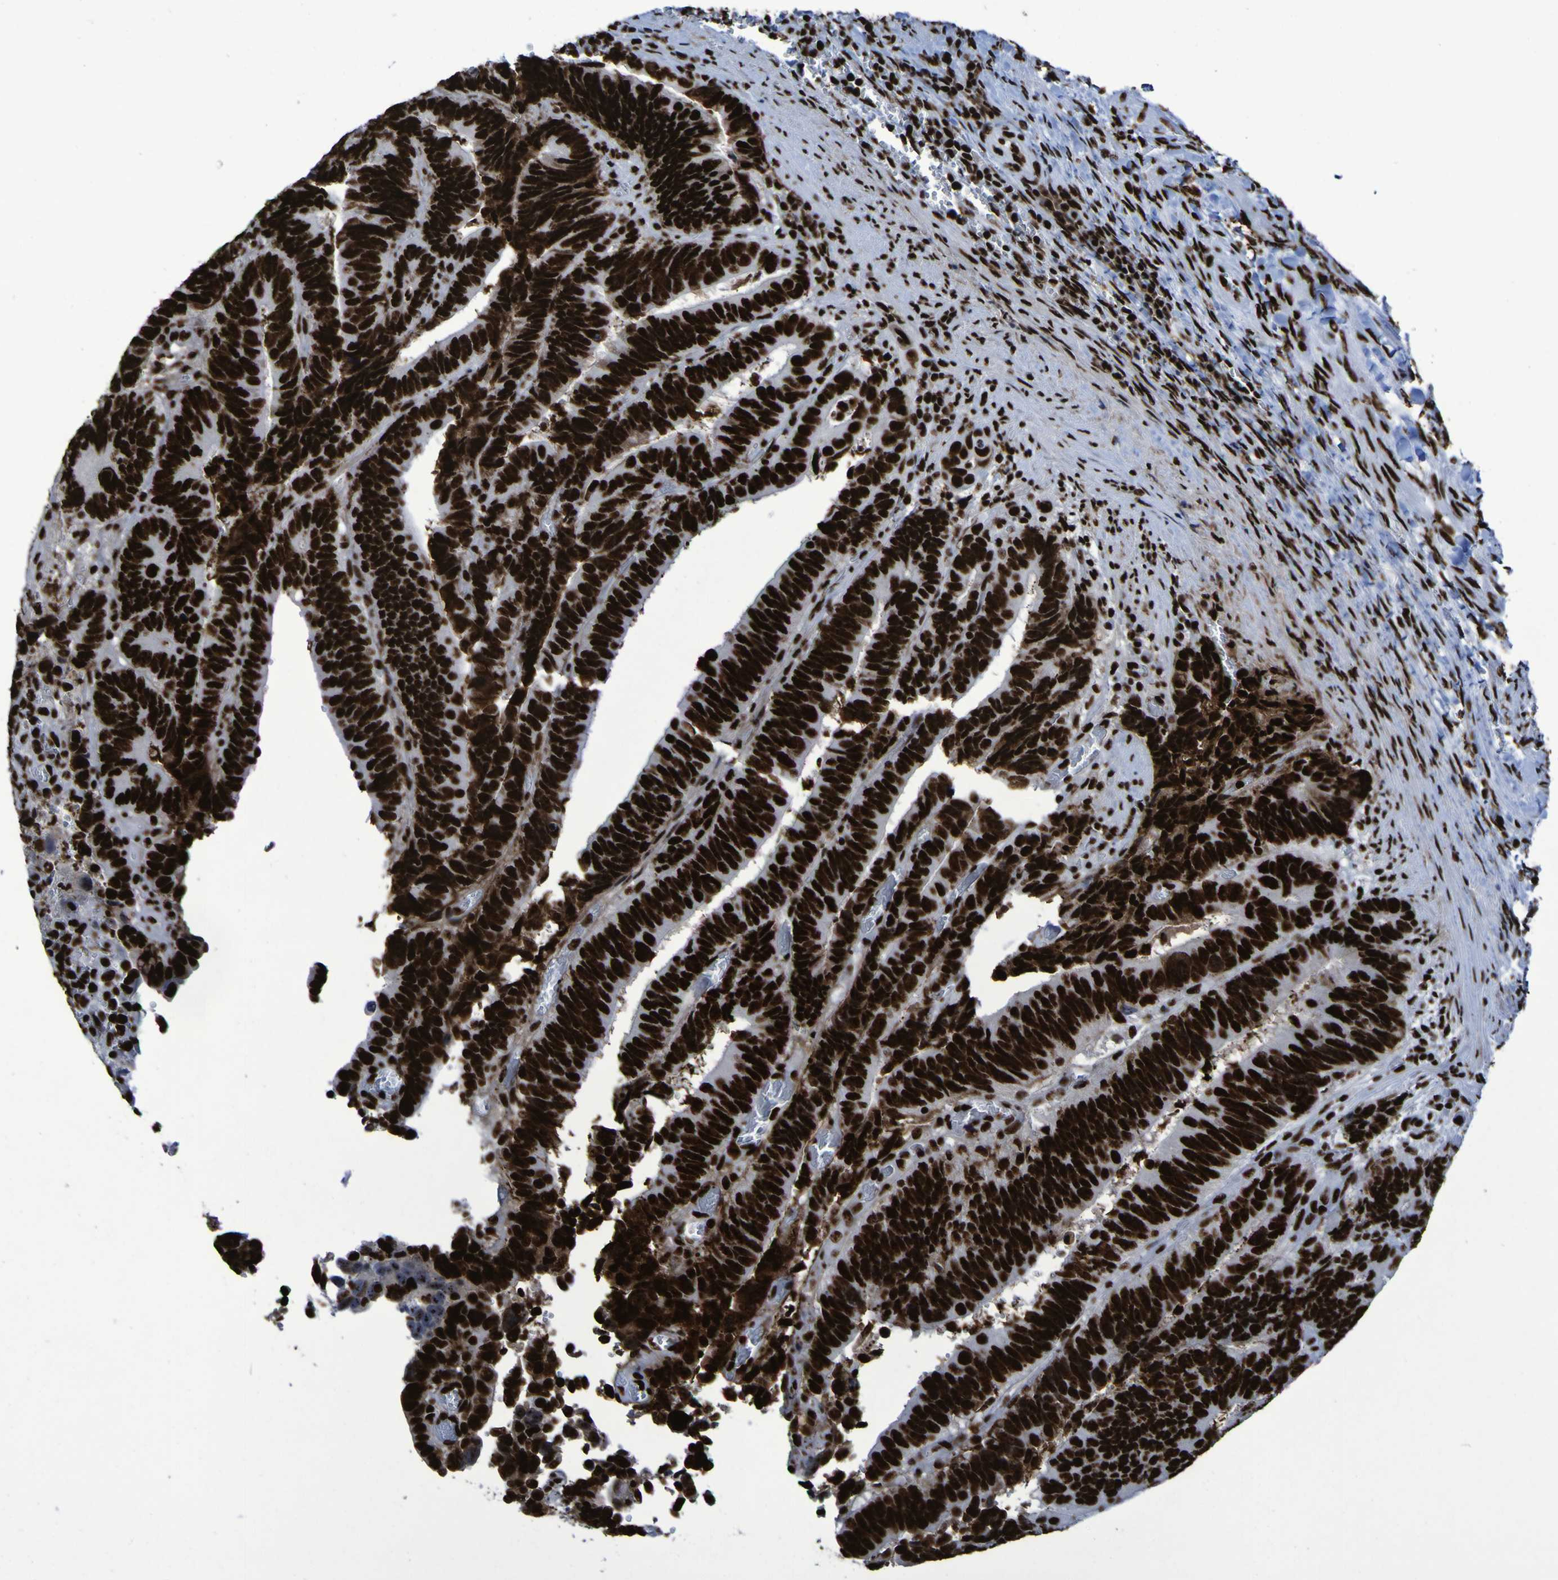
{"staining": {"intensity": "strong", "quantity": ">75%", "location": "nuclear"}, "tissue": "colorectal cancer", "cell_type": "Tumor cells", "image_type": "cancer", "snomed": [{"axis": "morphology", "description": "Adenocarcinoma, NOS"}, {"axis": "topography", "description": "Colon"}], "caption": "Immunohistochemistry (IHC) micrograph of neoplastic tissue: human colorectal cancer stained using immunohistochemistry (IHC) displays high levels of strong protein expression localized specifically in the nuclear of tumor cells, appearing as a nuclear brown color.", "gene": "NPM1", "patient": {"sex": "male", "age": 72}}